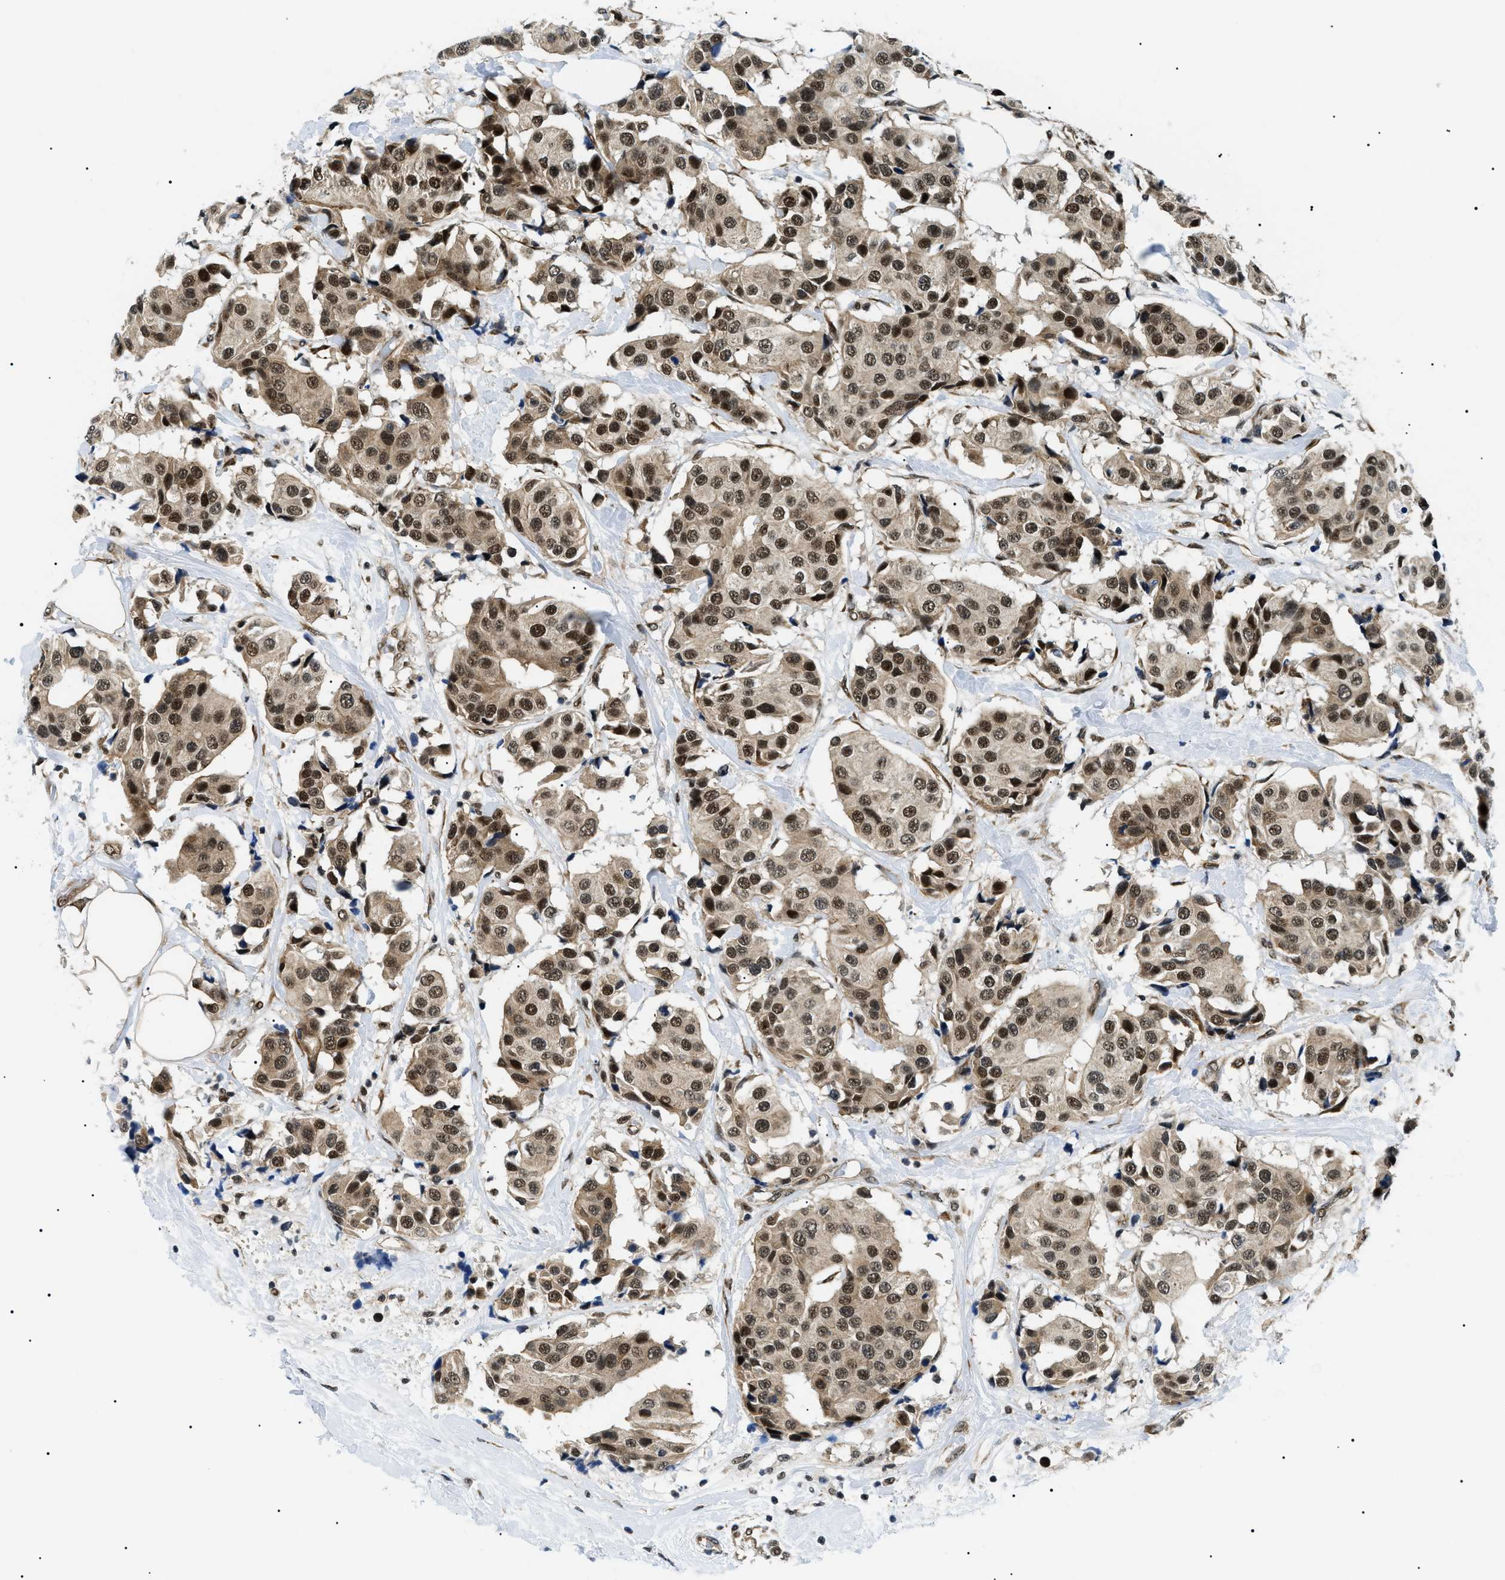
{"staining": {"intensity": "strong", "quantity": ">75%", "location": "cytoplasmic/membranous,nuclear"}, "tissue": "breast cancer", "cell_type": "Tumor cells", "image_type": "cancer", "snomed": [{"axis": "morphology", "description": "Normal tissue, NOS"}, {"axis": "morphology", "description": "Duct carcinoma"}, {"axis": "topography", "description": "Breast"}], "caption": "A histopathology image of human breast cancer (invasive ductal carcinoma) stained for a protein shows strong cytoplasmic/membranous and nuclear brown staining in tumor cells.", "gene": "CWC25", "patient": {"sex": "female", "age": 39}}